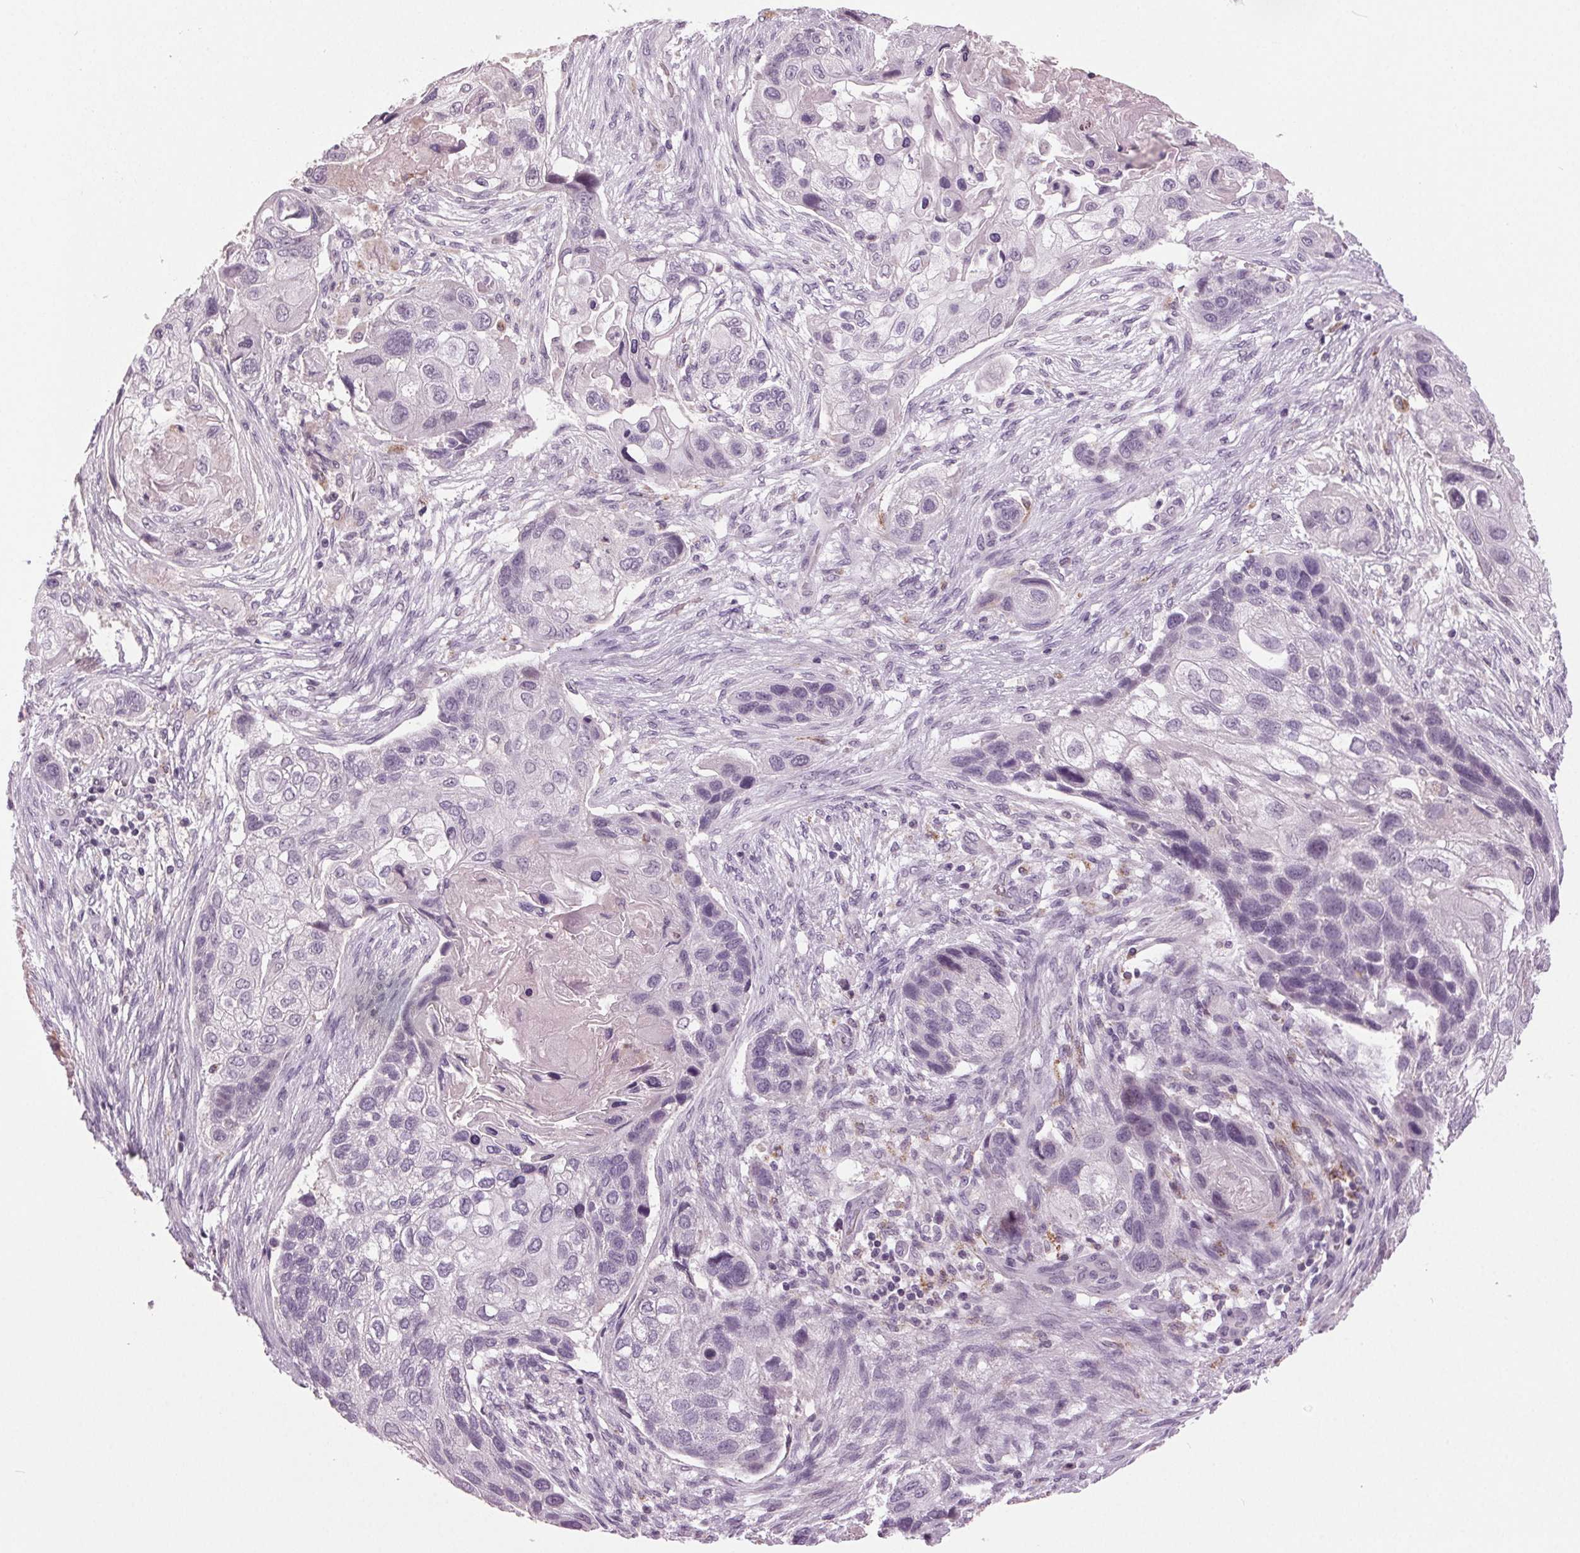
{"staining": {"intensity": "negative", "quantity": "none", "location": "none"}, "tissue": "lung cancer", "cell_type": "Tumor cells", "image_type": "cancer", "snomed": [{"axis": "morphology", "description": "Squamous cell carcinoma, NOS"}, {"axis": "topography", "description": "Lung"}], "caption": "DAB (3,3'-diaminobenzidine) immunohistochemical staining of squamous cell carcinoma (lung) shows no significant expression in tumor cells. The staining was performed using DAB to visualize the protein expression in brown, while the nuclei were stained in blue with hematoxylin (Magnification: 20x).", "gene": "DNAH12", "patient": {"sex": "male", "age": 69}}